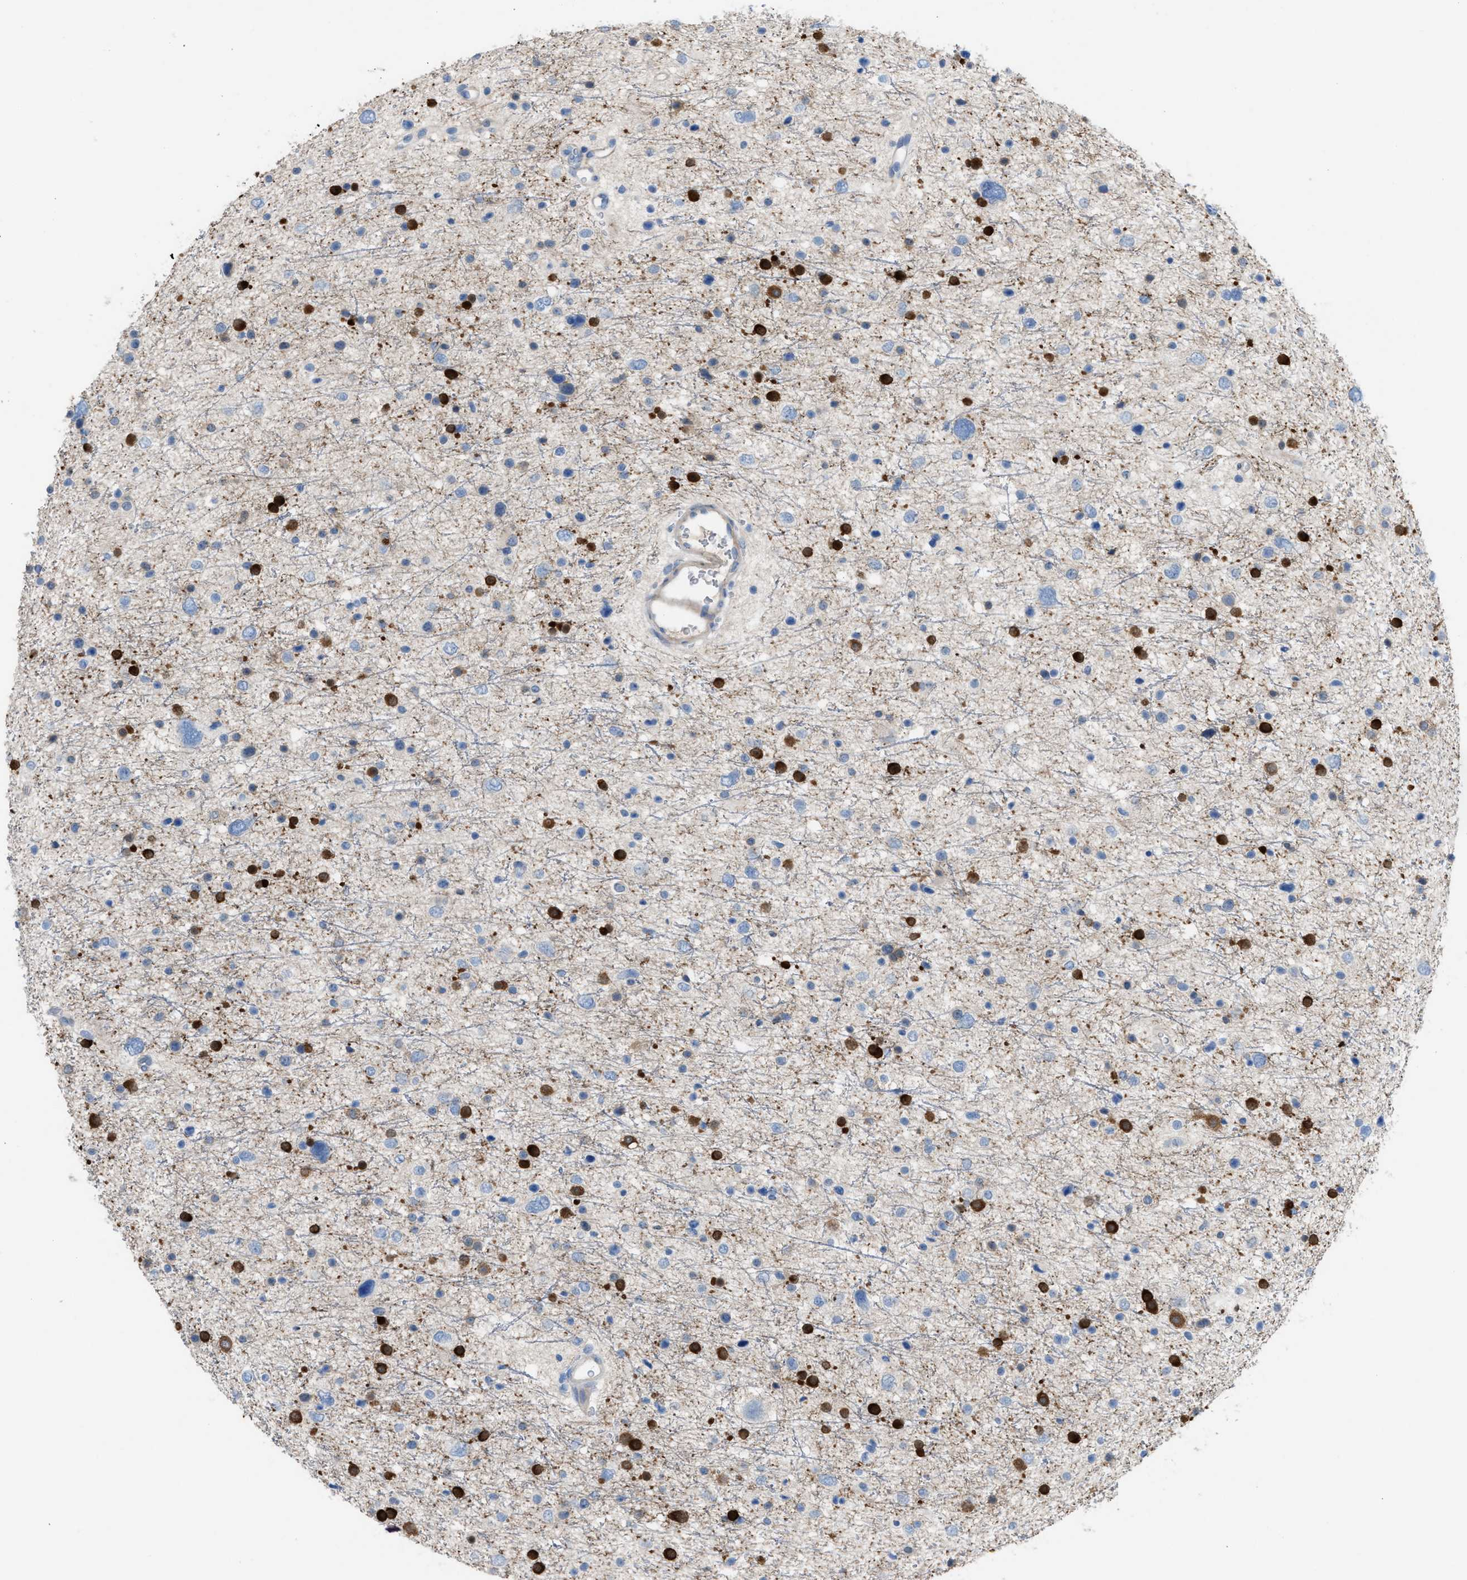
{"staining": {"intensity": "negative", "quantity": "none", "location": "none"}, "tissue": "glioma", "cell_type": "Tumor cells", "image_type": "cancer", "snomed": [{"axis": "morphology", "description": "Glioma, malignant, Low grade"}, {"axis": "topography", "description": "Brain"}], "caption": "Immunohistochemistry of human glioma reveals no staining in tumor cells.", "gene": "ASPA", "patient": {"sex": "female", "age": 37}}